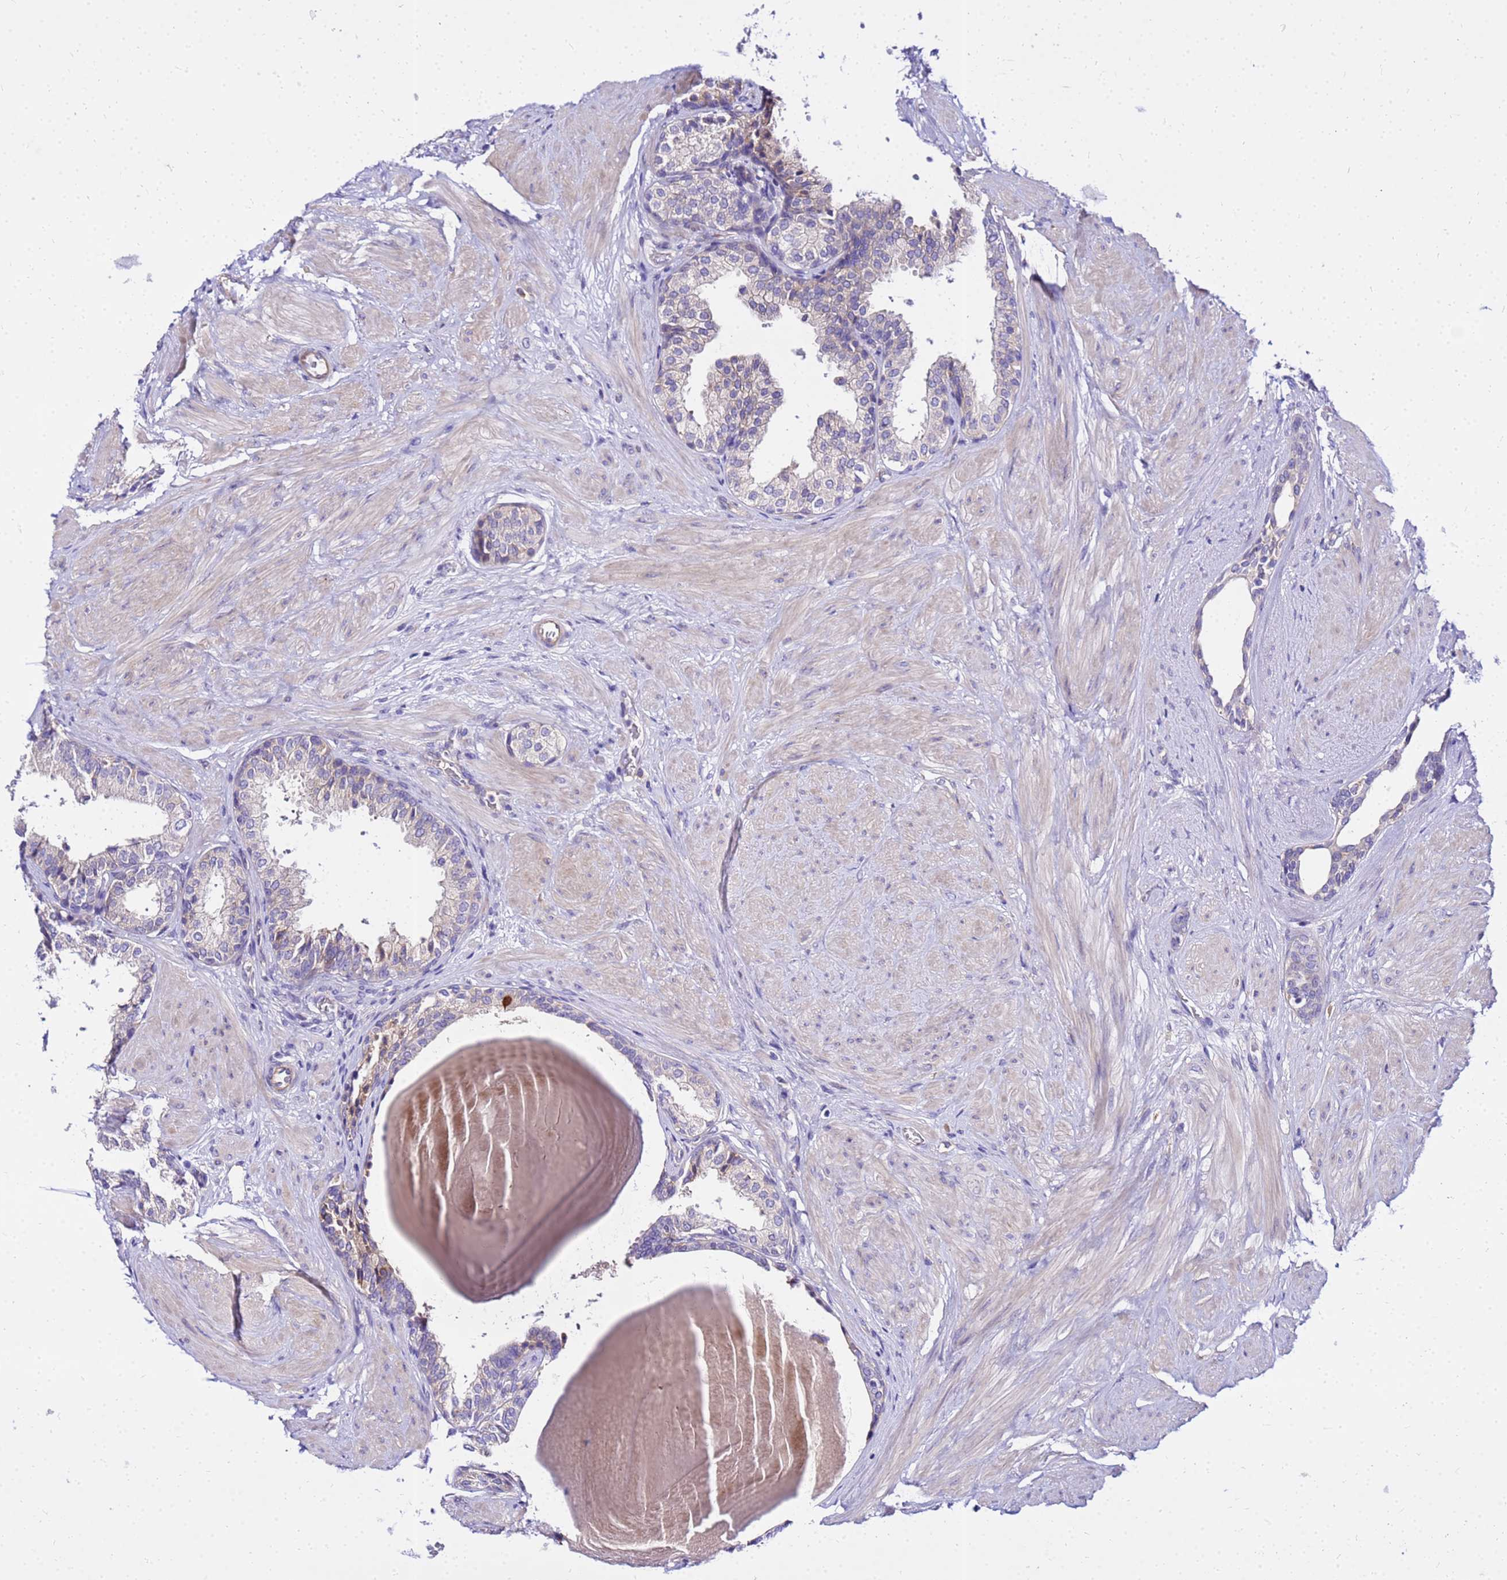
{"staining": {"intensity": "weak", "quantity": "<25%", "location": "cytoplasmic/membranous"}, "tissue": "prostate", "cell_type": "Glandular cells", "image_type": "normal", "snomed": [{"axis": "morphology", "description": "Normal tissue, NOS"}, {"axis": "topography", "description": "Prostate"}], "caption": "Image shows no significant protein staining in glandular cells of normal prostate. (DAB (3,3'-diaminobenzidine) immunohistochemistry visualized using brightfield microscopy, high magnification).", "gene": "HERC5", "patient": {"sex": "male", "age": 48}}